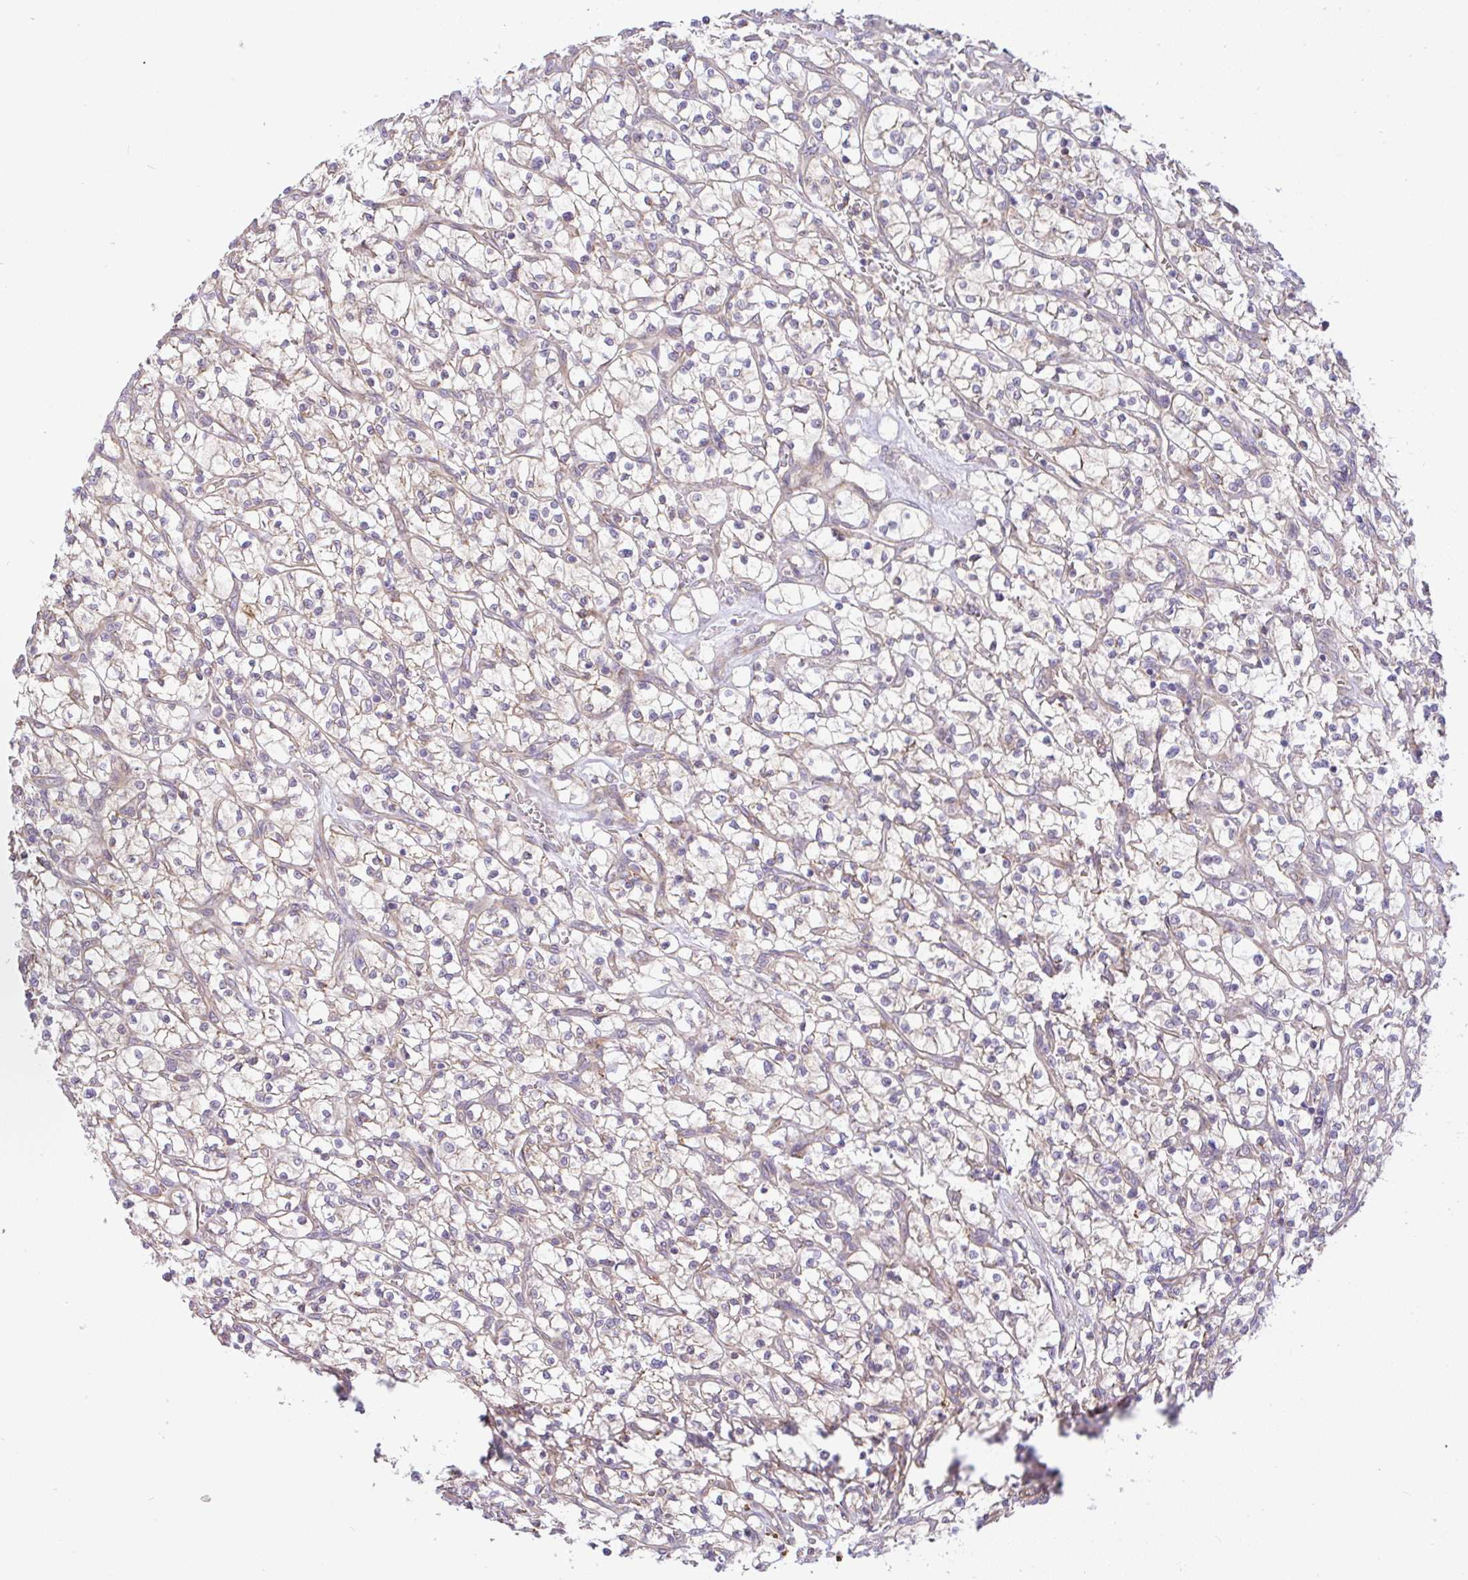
{"staining": {"intensity": "negative", "quantity": "none", "location": "none"}, "tissue": "renal cancer", "cell_type": "Tumor cells", "image_type": "cancer", "snomed": [{"axis": "morphology", "description": "Adenocarcinoma, NOS"}, {"axis": "topography", "description": "Kidney"}], "caption": "Protein analysis of adenocarcinoma (renal) reveals no significant positivity in tumor cells.", "gene": "DLEU7", "patient": {"sex": "female", "age": 64}}